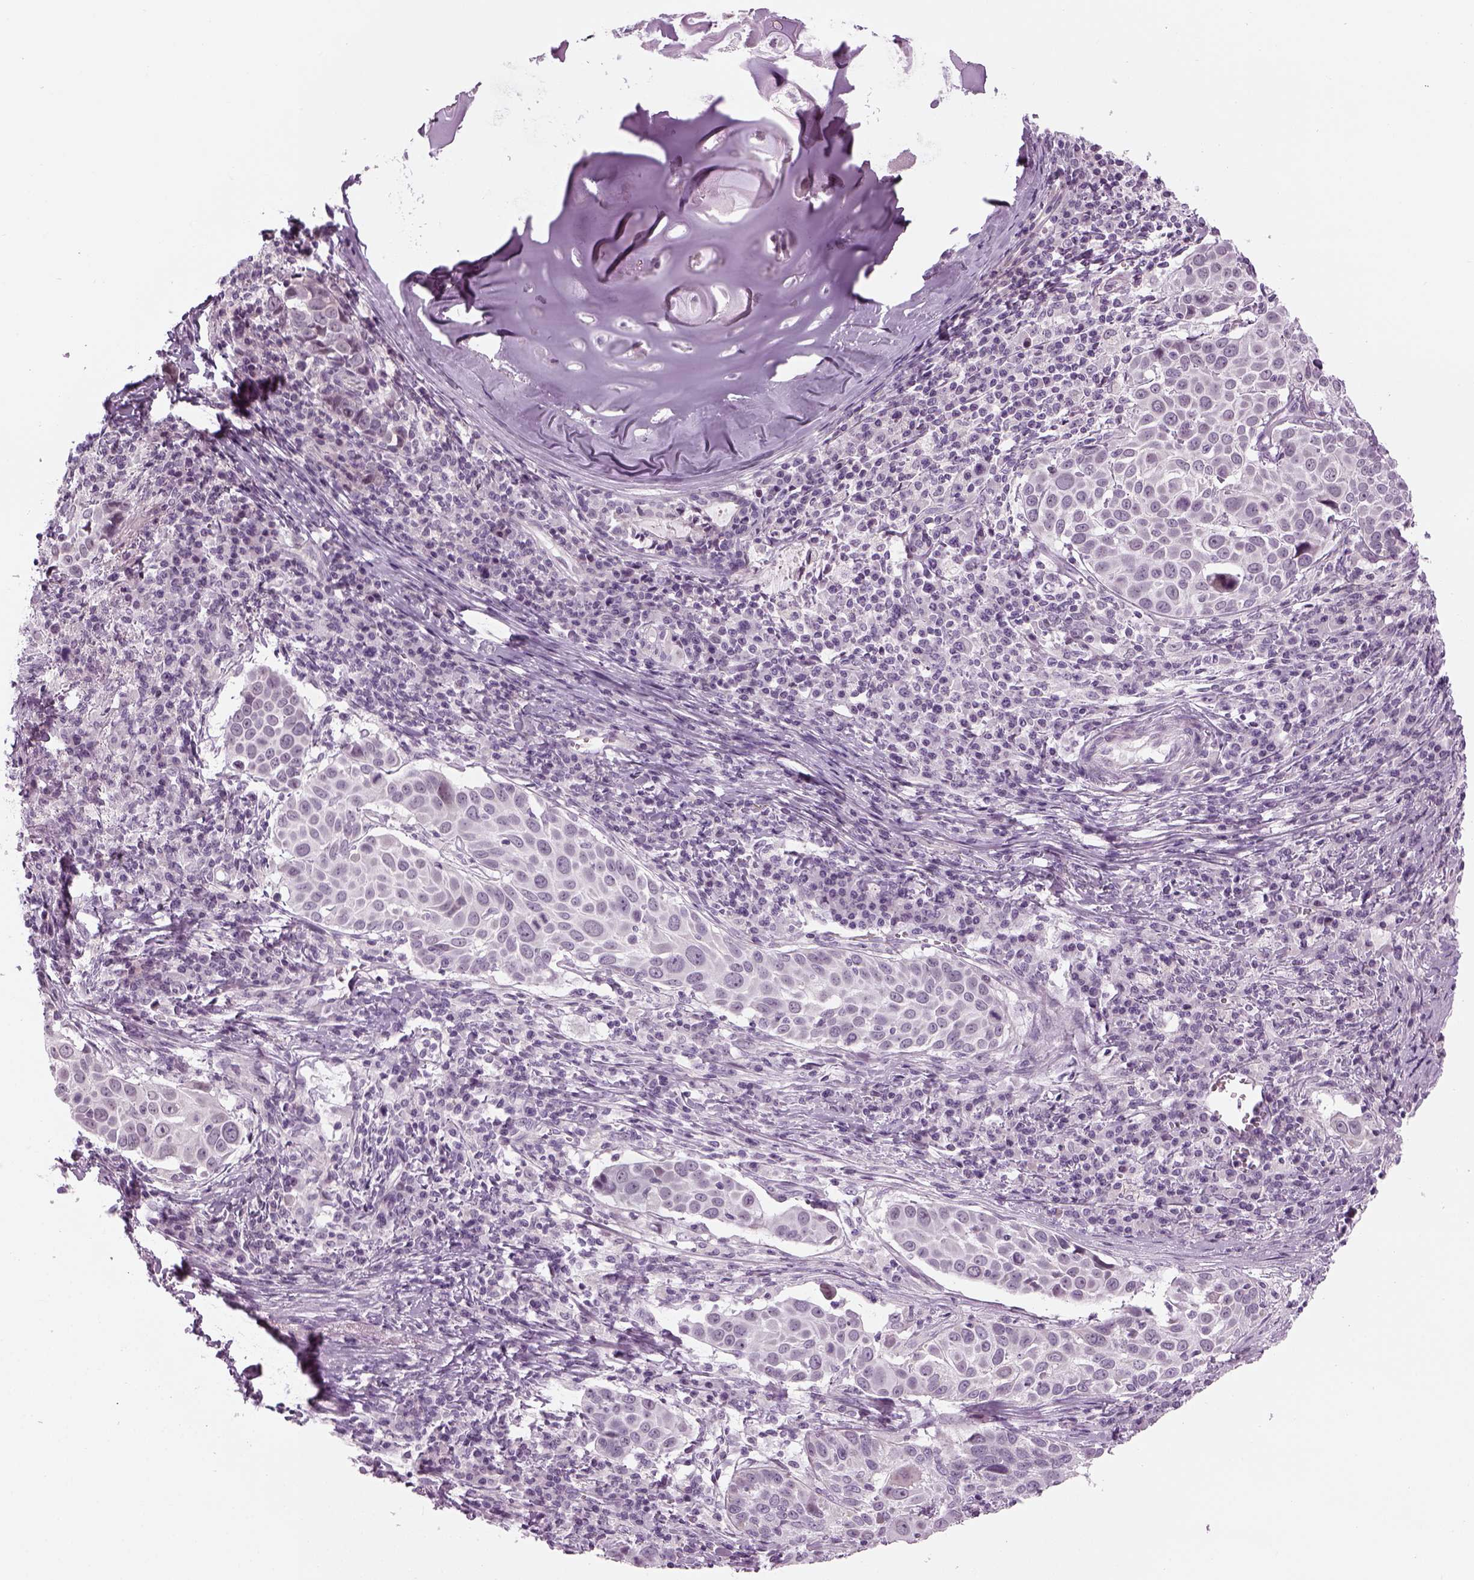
{"staining": {"intensity": "negative", "quantity": "none", "location": "none"}, "tissue": "lung cancer", "cell_type": "Tumor cells", "image_type": "cancer", "snomed": [{"axis": "morphology", "description": "Squamous cell carcinoma, NOS"}, {"axis": "topography", "description": "Lung"}], "caption": "The immunohistochemistry histopathology image has no significant positivity in tumor cells of lung cancer tissue.", "gene": "LRRIQ3", "patient": {"sex": "male", "age": 57}}